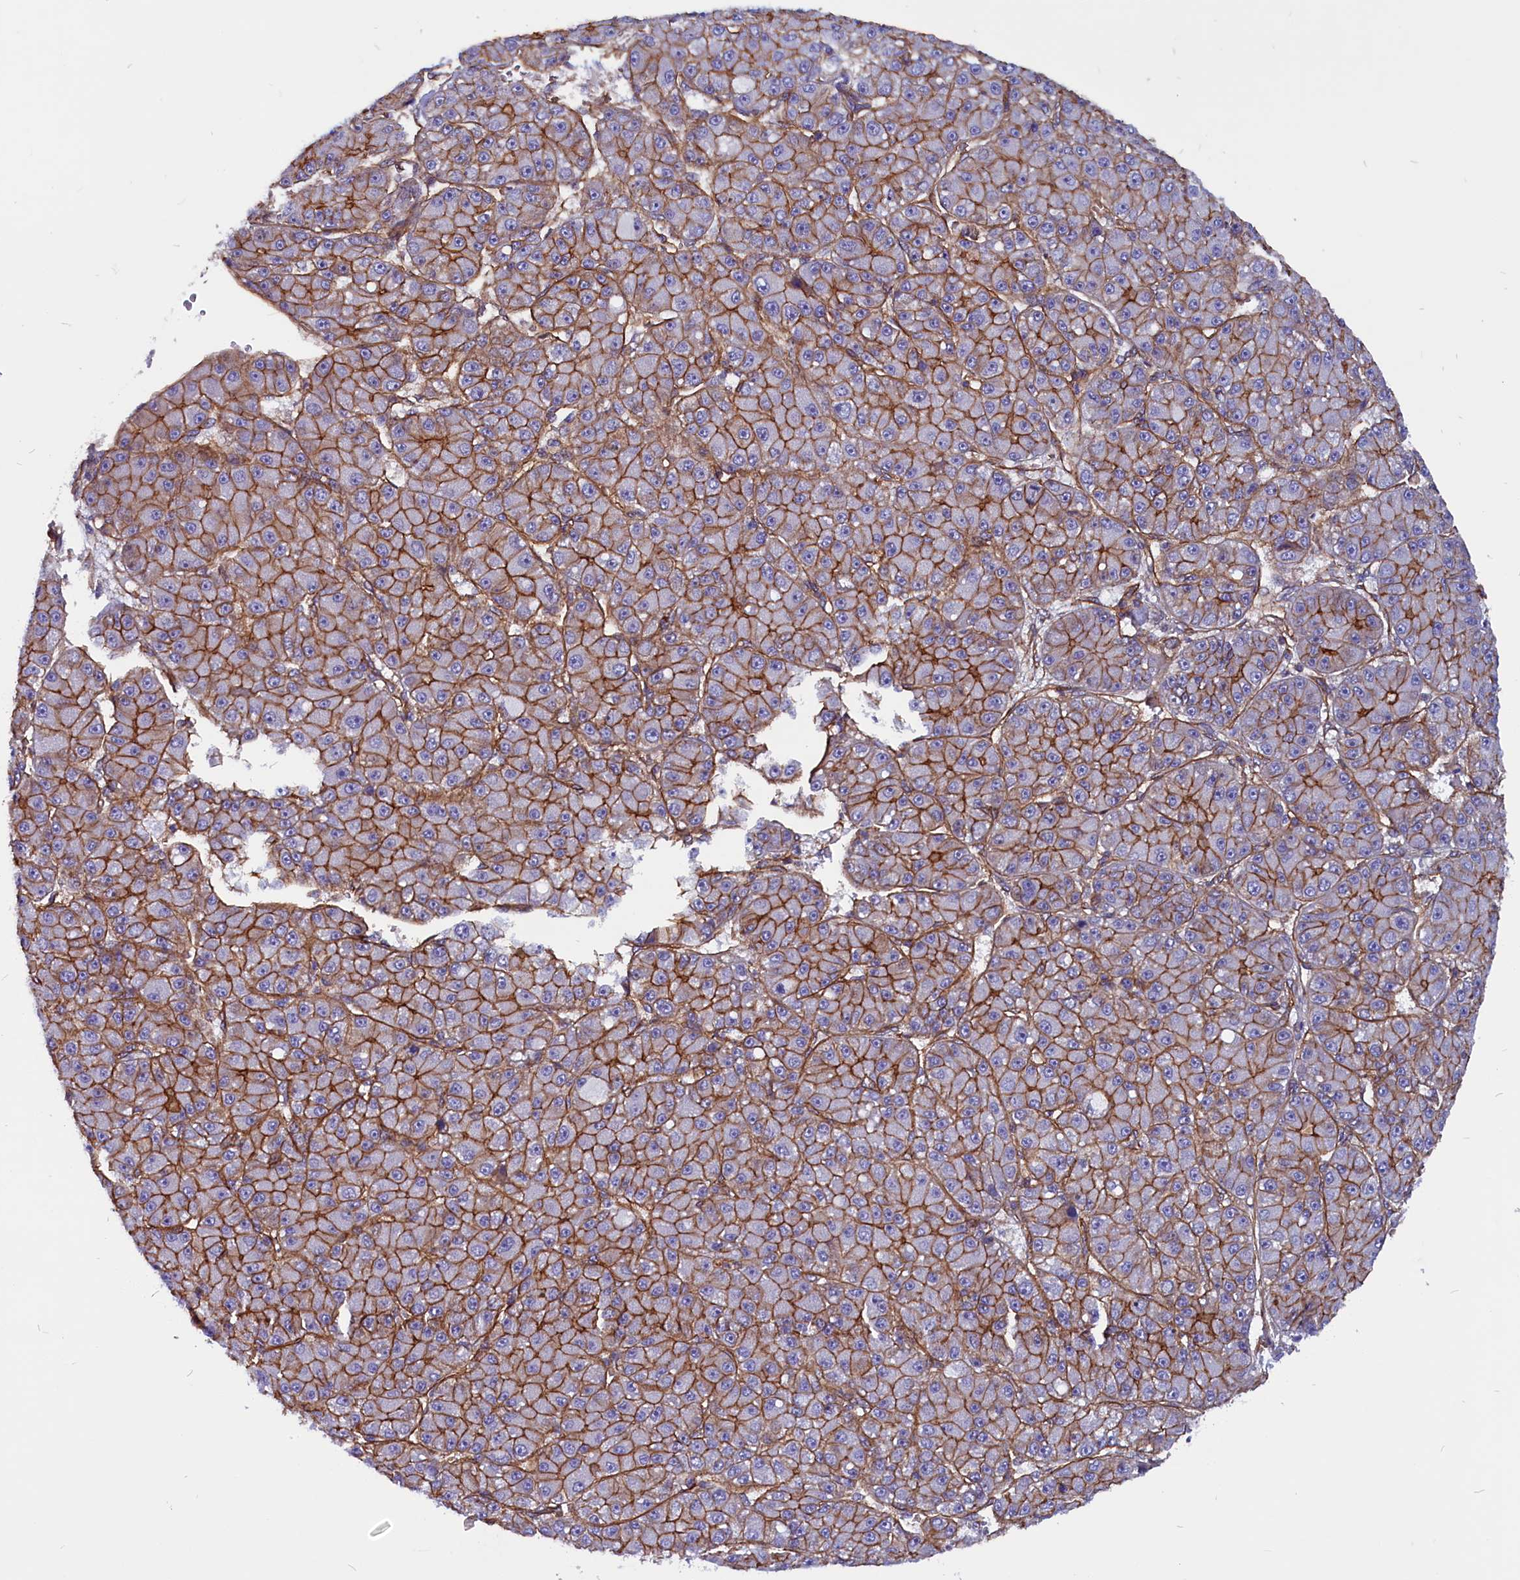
{"staining": {"intensity": "moderate", "quantity": ">75%", "location": "cytoplasmic/membranous"}, "tissue": "liver cancer", "cell_type": "Tumor cells", "image_type": "cancer", "snomed": [{"axis": "morphology", "description": "Carcinoma, Hepatocellular, NOS"}, {"axis": "topography", "description": "Liver"}], "caption": "Human hepatocellular carcinoma (liver) stained with a brown dye displays moderate cytoplasmic/membranous positive positivity in about >75% of tumor cells.", "gene": "ZNF749", "patient": {"sex": "male", "age": 67}}